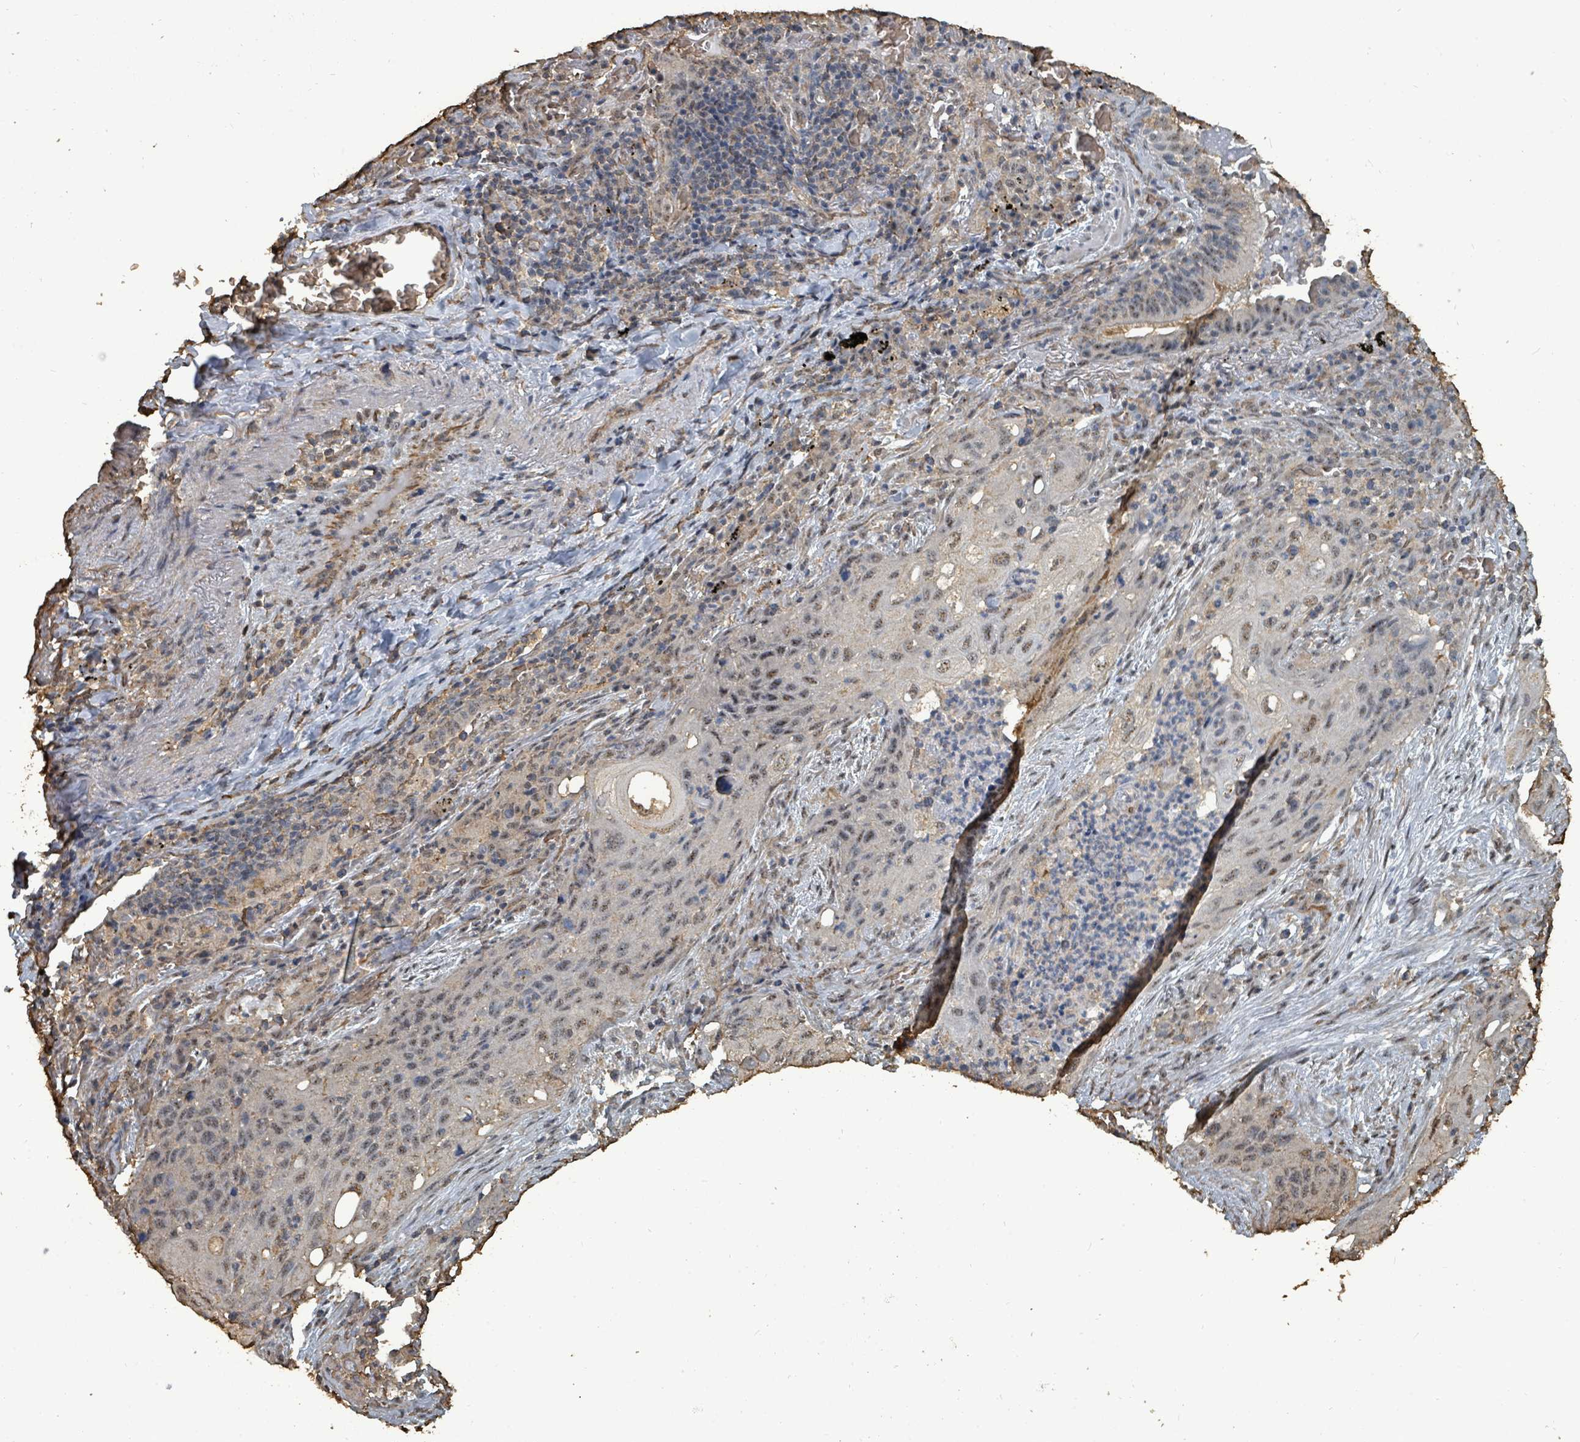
{"staining": {"intensity": "weak", "quantity": "25%-75%", "location": "nuclear"}, "tissue": "lung cancer", "cell_type": "Tumor cells", "image_type": "cancer", "snomed": [{"axis": "morphology", "description": "Squamous cell carcinoma, NOS"}, {"axis": "topography", "description": "Lung"}], "caption": "Immunohistochemical staining of lung cancer reveals weak nuclear protein expression in approximately 25%-75% of tumor cells. The protein of interest is stained brown, and the nuclei are stained in blue (DAB IHC with brightfield microscopy, high magnification).", "gene": "C6orf52", "patient": {"sex": "female", "age": 63}}